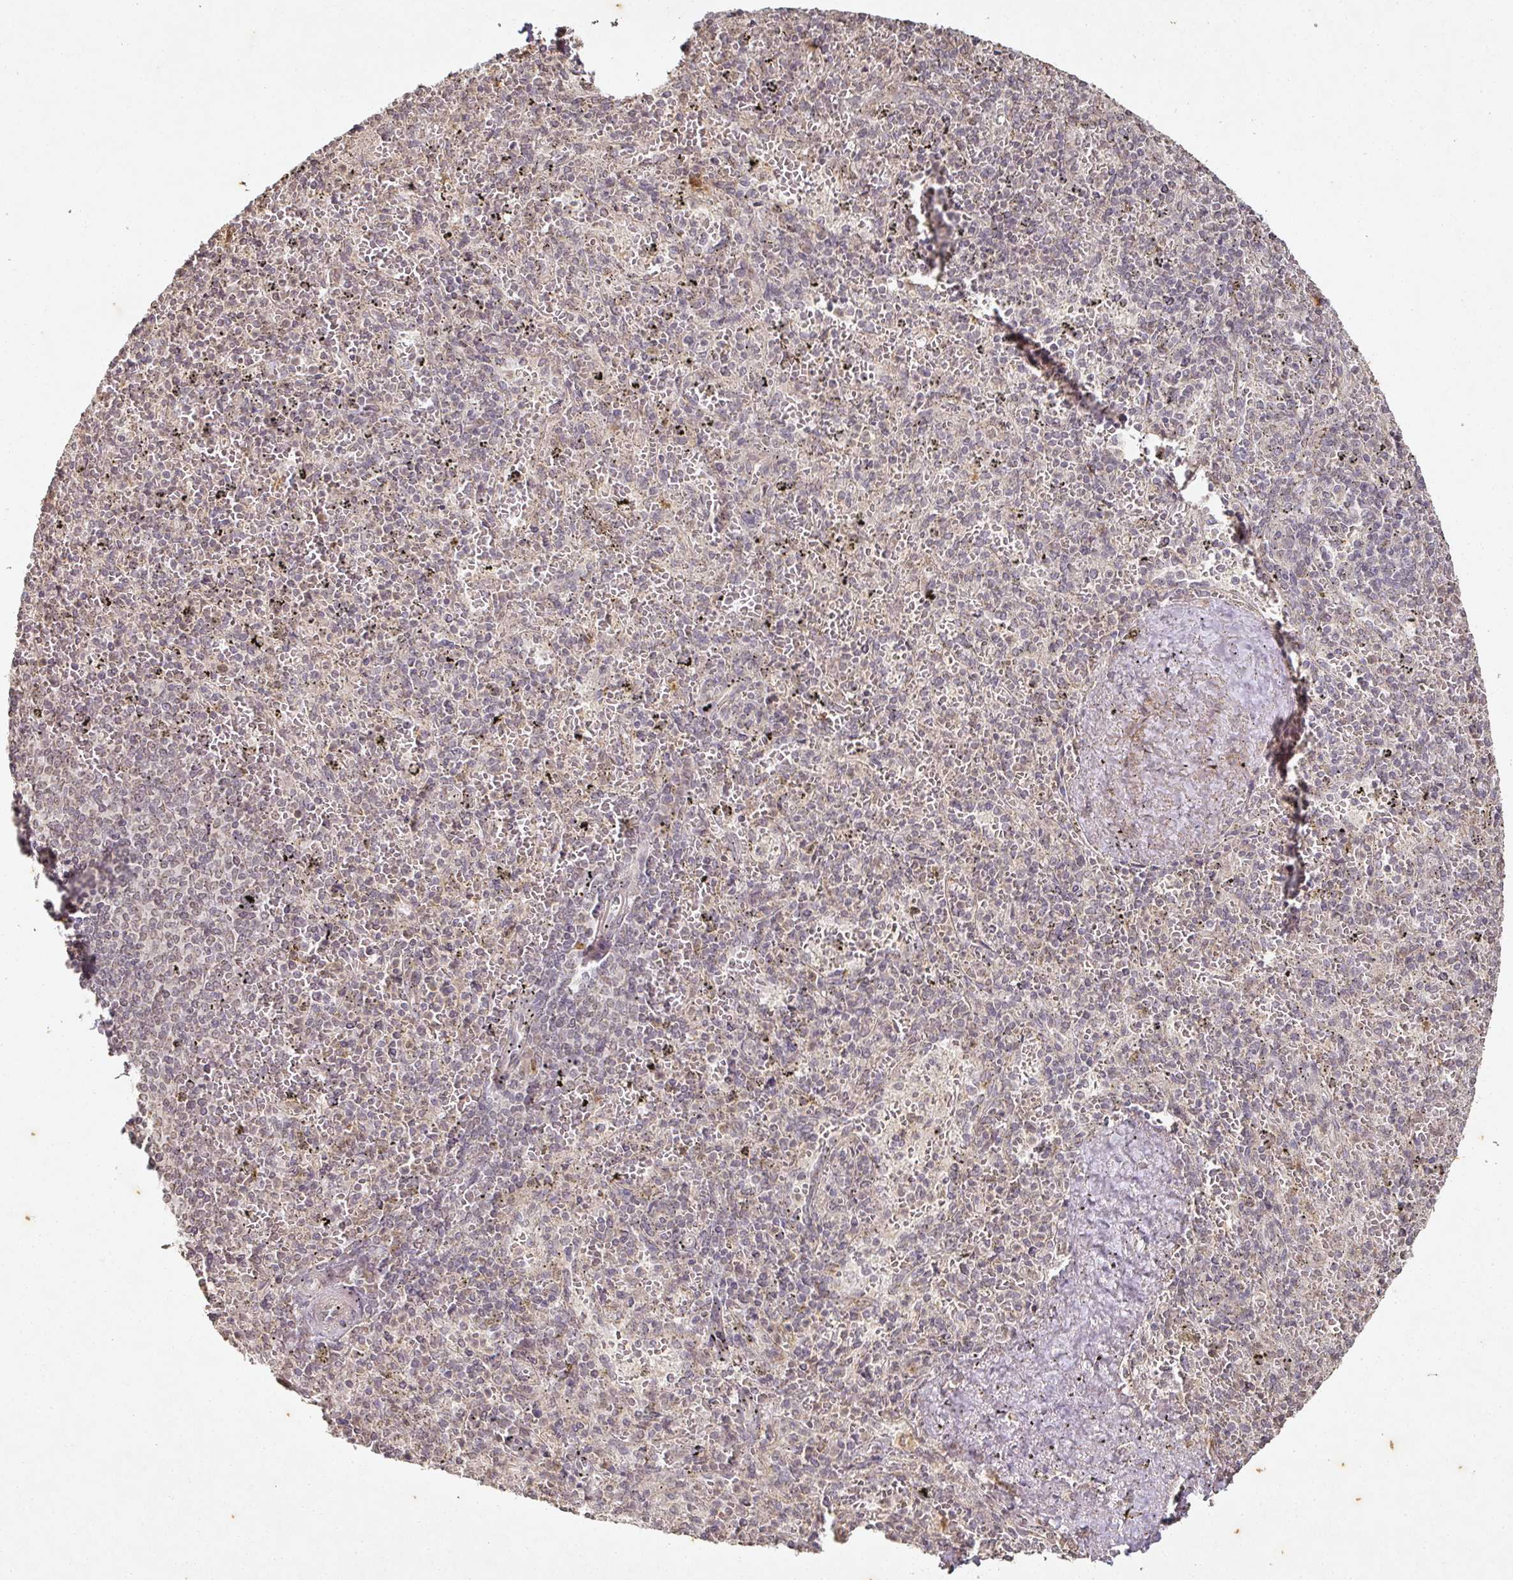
{"staining": {"intensity": "negative", "quantity": "none", "location": "none"}, "tissue": "spleen", "cell_type": "Cells in red pulp", "image_type": "normal", "snomed": [{"axis": "morphology", "description": "Normal tissue, NOS"}, {"axis": "topography", "description": "Spleen"}], "caption": "Immunohistochemistry photomicrograph of unremarkable human spleen stained for a protein (brown), which demonstrates no expression in cells in red pulp.", "gene": "CAPN5", "patient": {"sex": "male", "age": 82}}